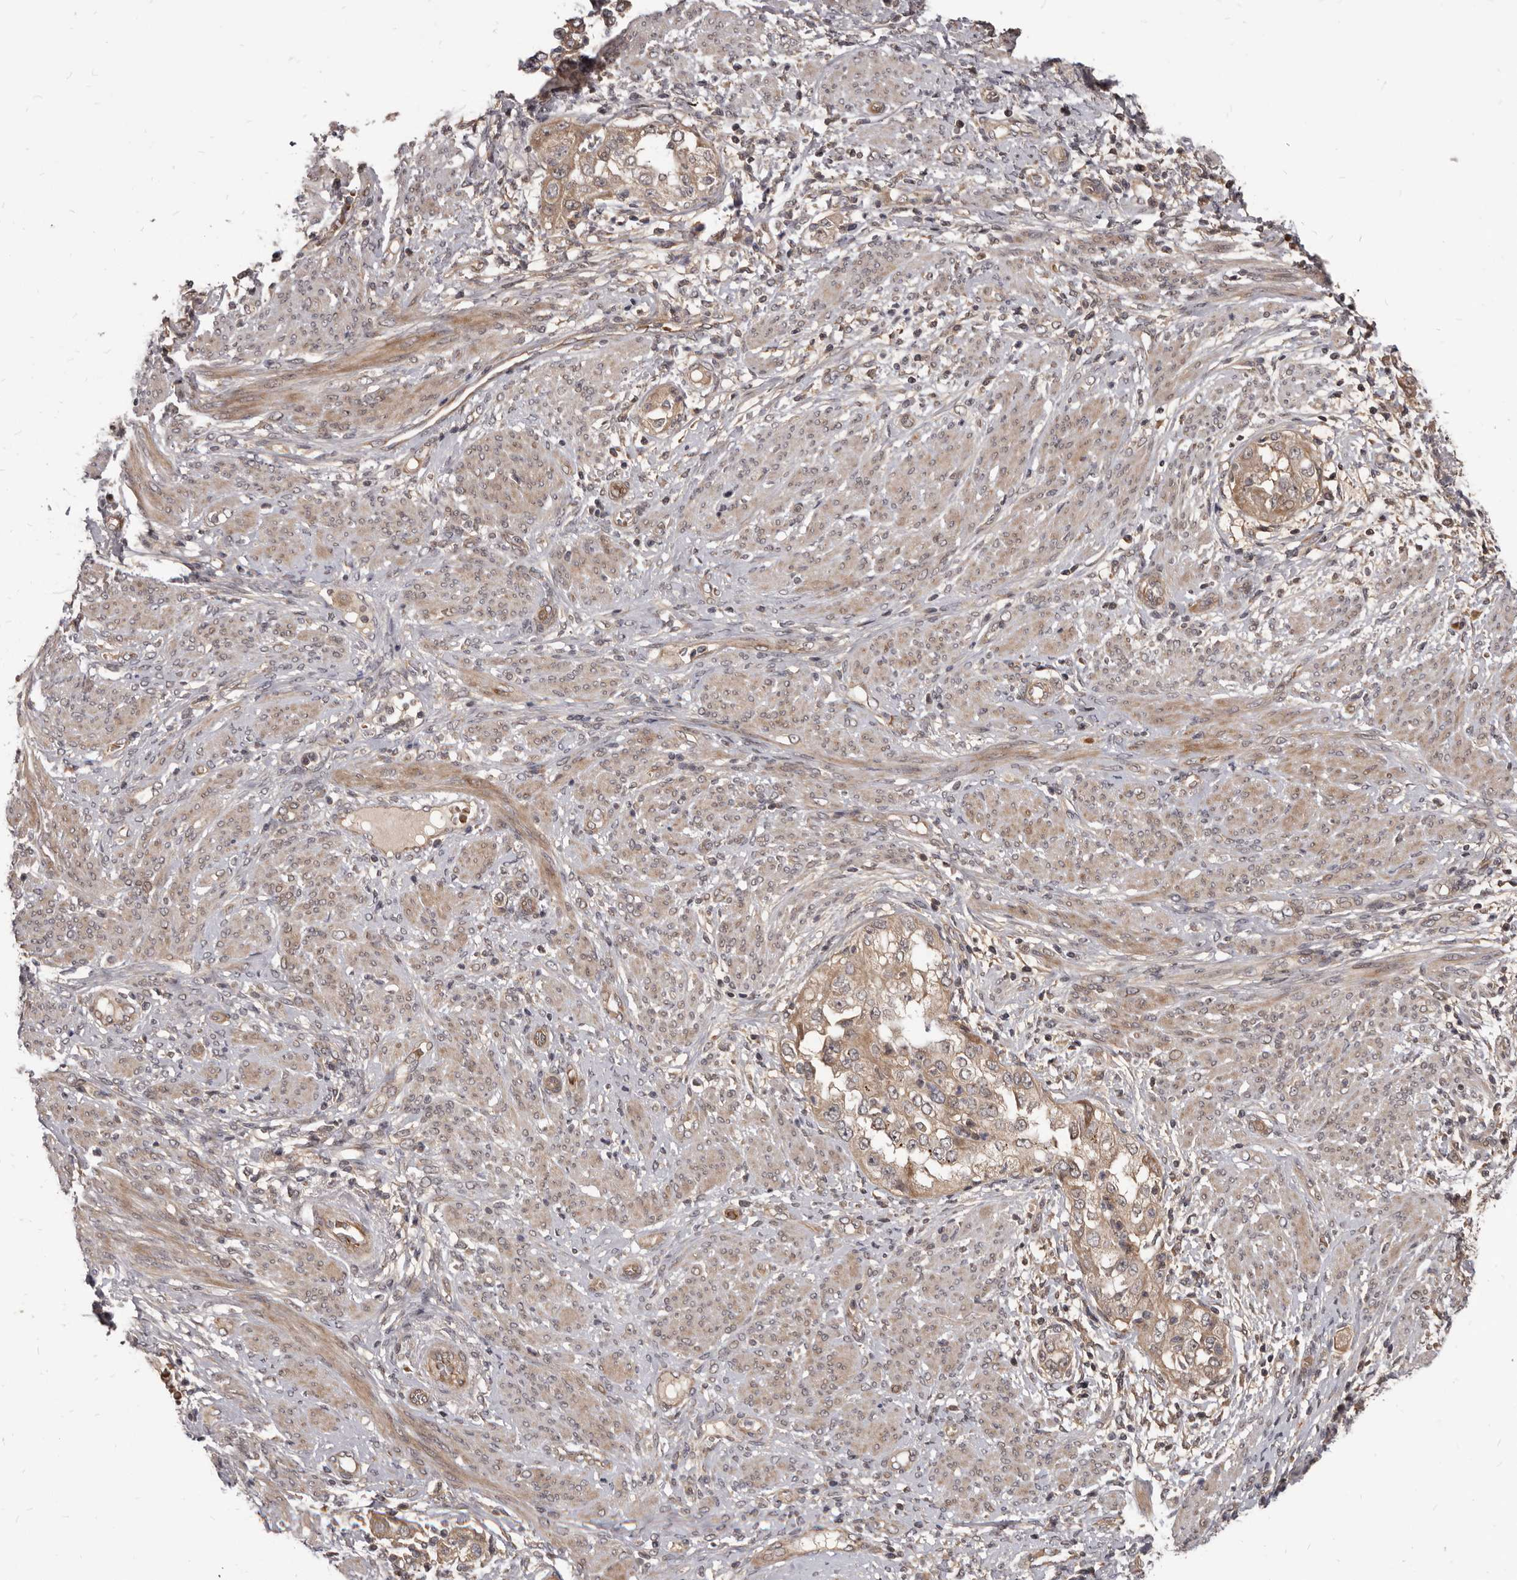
{"staining": {"intensity": "moderate", "quantity": ">75%", "location": "cytoplasmic/membranous"}, "tissue": "endometrial cancer", "cell_type": "Tumor cells", "image_type": "cancer", "snomed": [{"axis": "morphology", "description": "Adenocarcinoma, NOS"}, {"axis": "topography", "description": "Endometrium"}], "caption": "Protein staining demonstrates moderate cytoplasmic/membranous expression in approximately >75% of tumor cells in endometrial adenocarcinoma. (DAB (3,3'-diaminobenzidine) = brown stain, brightfield microscopy at high magnification).", "gene": "GABPB2", "patient": {"sex": "female", "age": 85}}